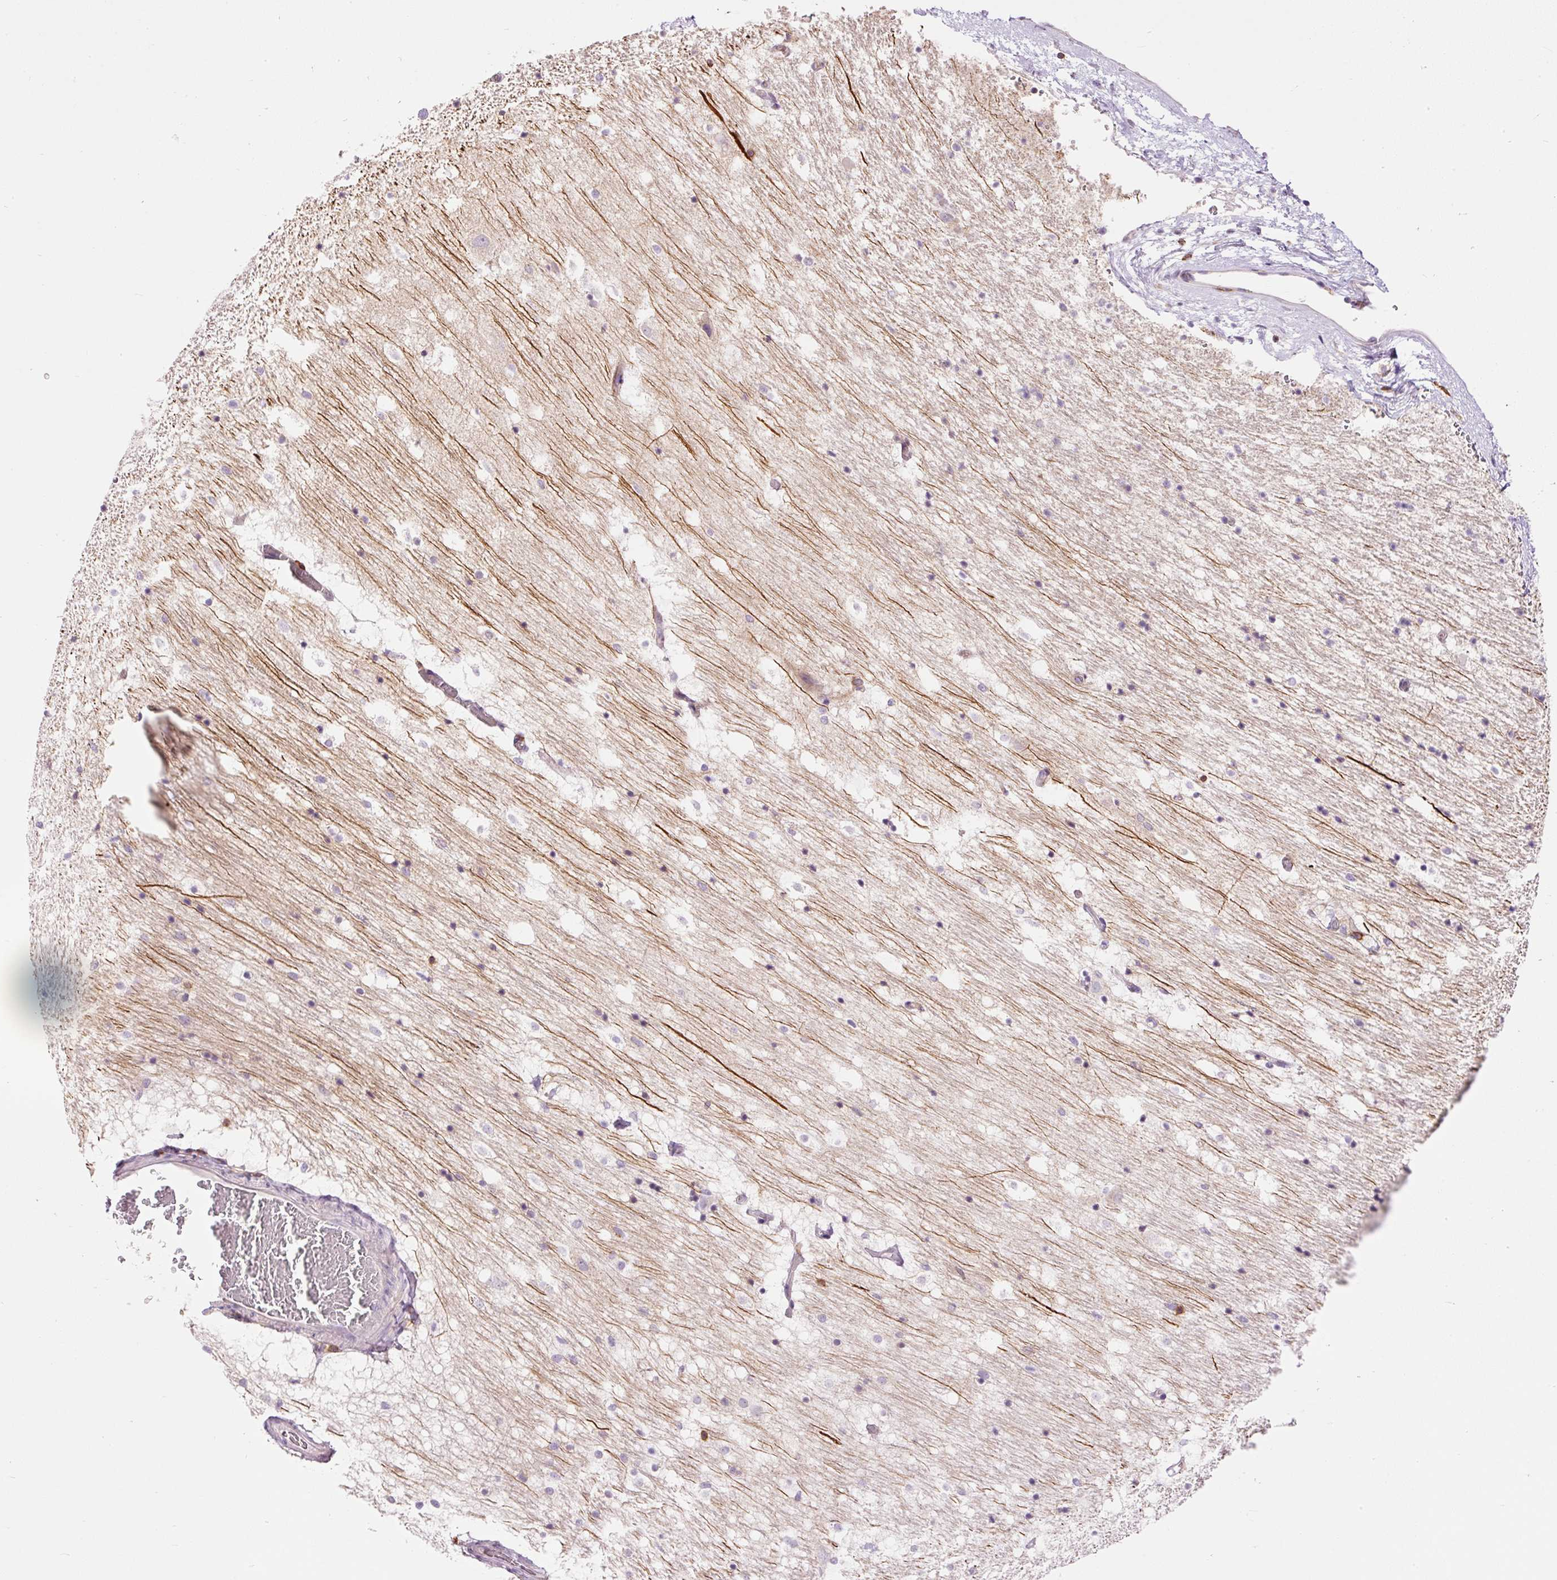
{"staining": {"intensity": "negative", "quantity": "none", "location": "none"}, "tissue": "caudate", "cell_type": "Glial cells", "image_type": "normal", "snomed": [{"axis": "morphology", "description": "Normal tissue, NOS"}, {"axis": "topography", "description": "Lateral ventricle wall"}], "caption": "Glial cells are negative for brown protein staining in benign caudate. Brightfield microscopy of immunohistochemistry (IHC) stained with DAB (3,3'-diaminobenzidine) (brown) and hematoxylin (blue), captured at high magnification.", "gene": "DOK6", "patient": {"sex": "male", "age": 37}}